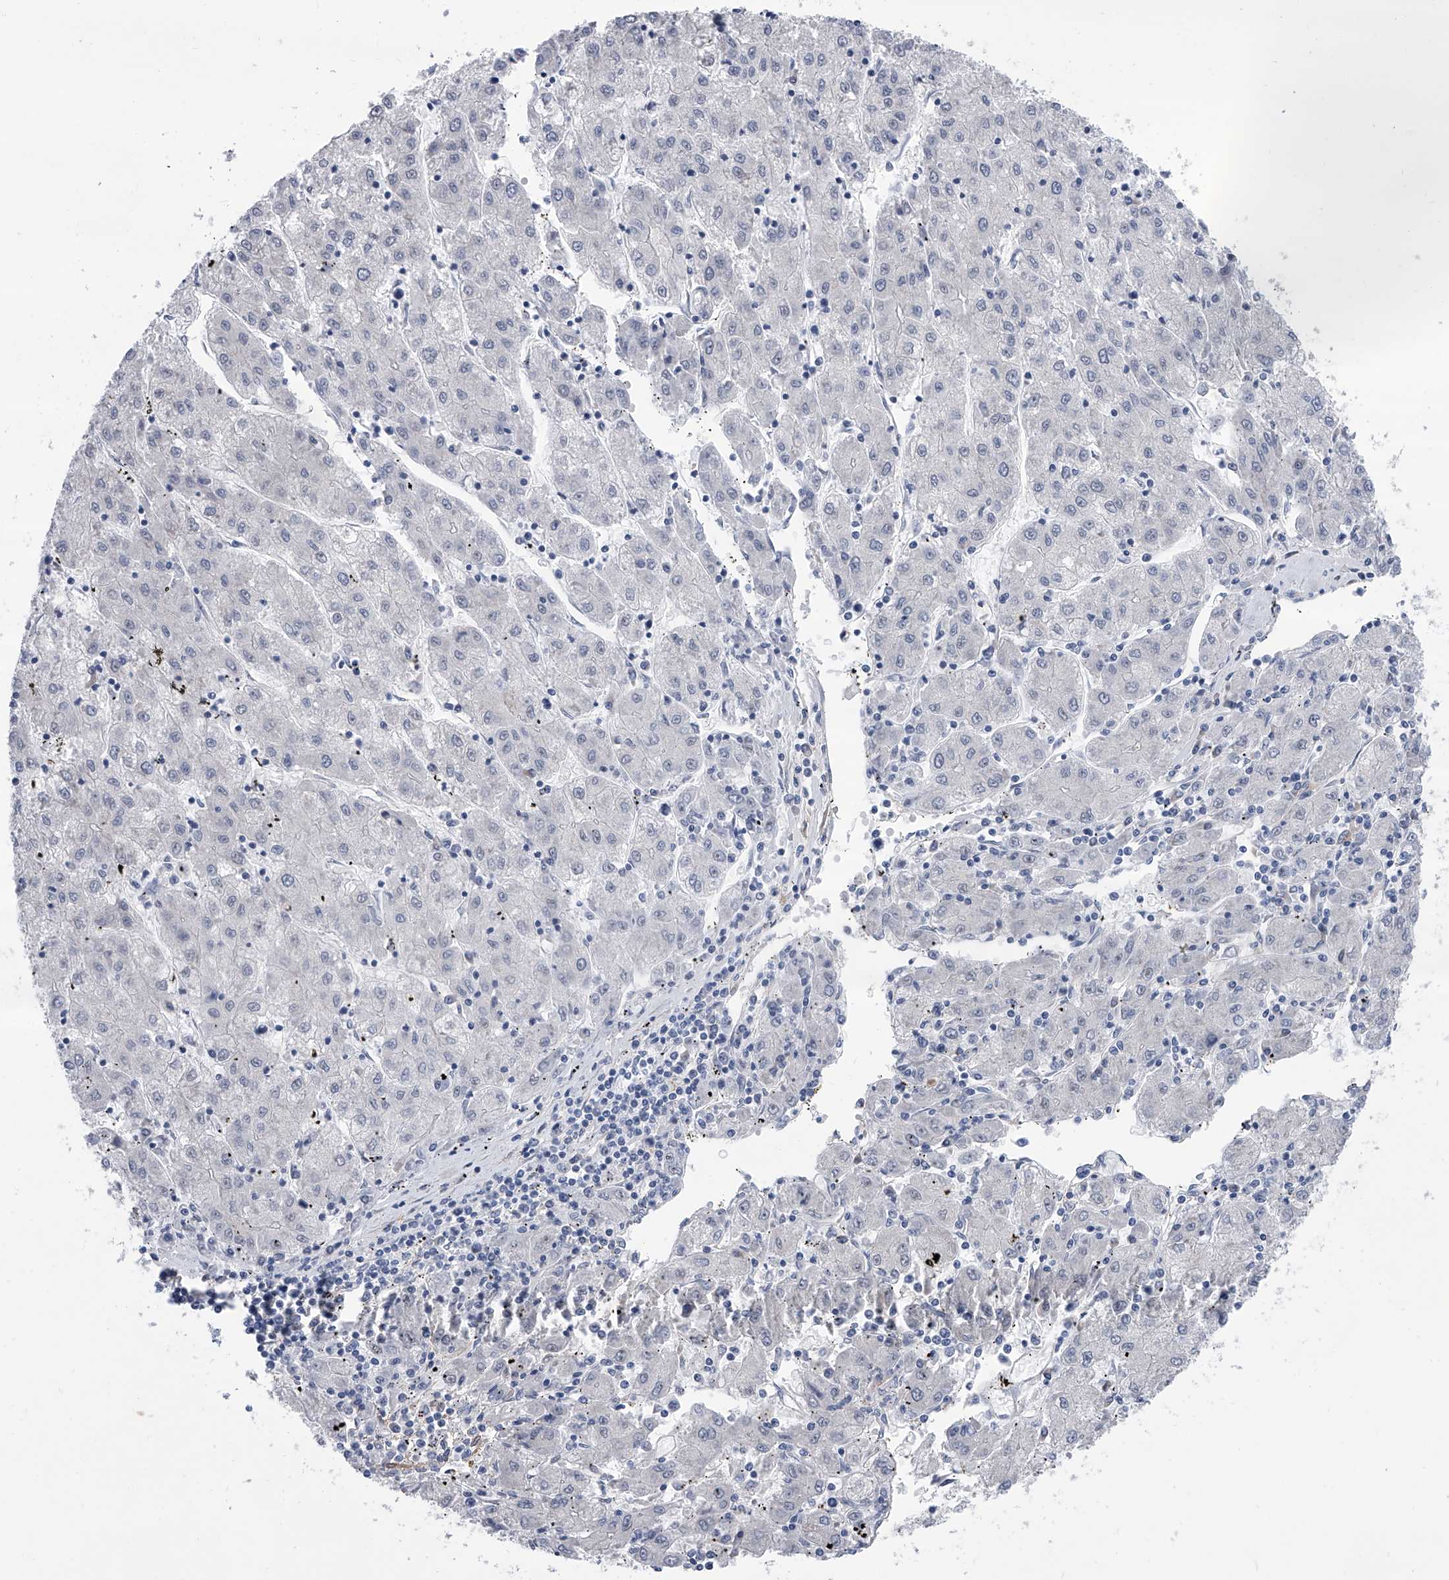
{"staining": {"intensity": "negative", "quantity": "none", "location": "none"}, "tissue": "liver cancer", "cell_type": "Tumor cells", "image_type": "cancer", "snomed": [{"axis": "morphology", "description": "Carcinoma, Hepatocellular, NOS"}, {"axis": "topography", "description": "Liver"}], "caption": "A high-resolution micrograph shows immunohistochemistry staining of liver cancer (hepatocellular carcinoma), which shows no significant expression in tumor cells. Brightfield microscopy of immunohistochemistry (IHC) stained with DAB (3,3'-diaminobenzidine) (brown) and hematoxylin (blue), captured at high magnification.", "gene": "ALG14", "patient": {"sex": "male", "age": 72}}